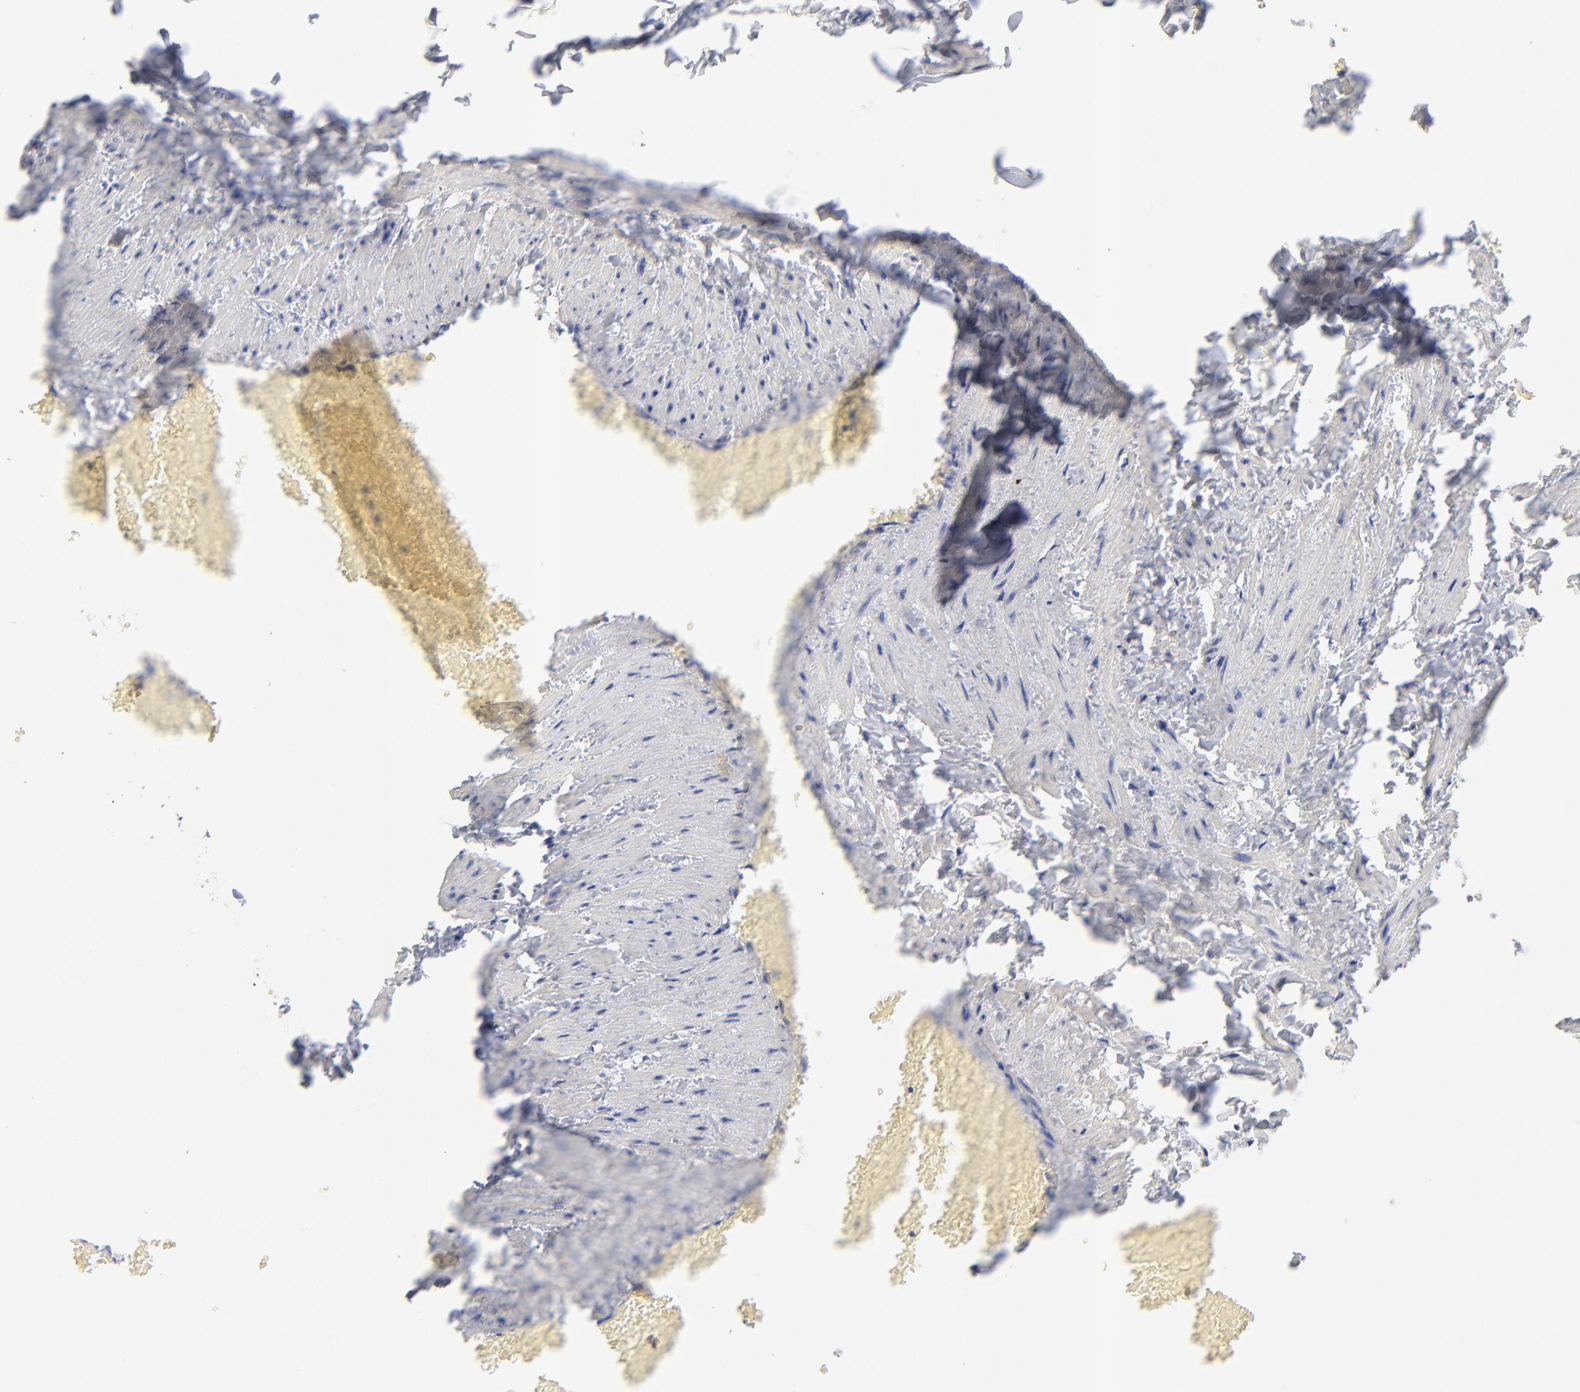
{"staining": {"intensity": "negative", "quantity": "none", "location": "none"}, "tissue": "adipose tissue", "cell_type": "Adipocytes", "image_type": "normal", "snomed": [{"axis": "morphology", "description": "Normal tissue, NOS"}, {"axis": "topography", "description": "Vascular tissue"}], "caption": "DAB immunohistochemical staining of normal adipose tissue displays no significant positivity in adipocytes.", "gene": "CPVL", "patient": {"sex": "male", "age": 41}}